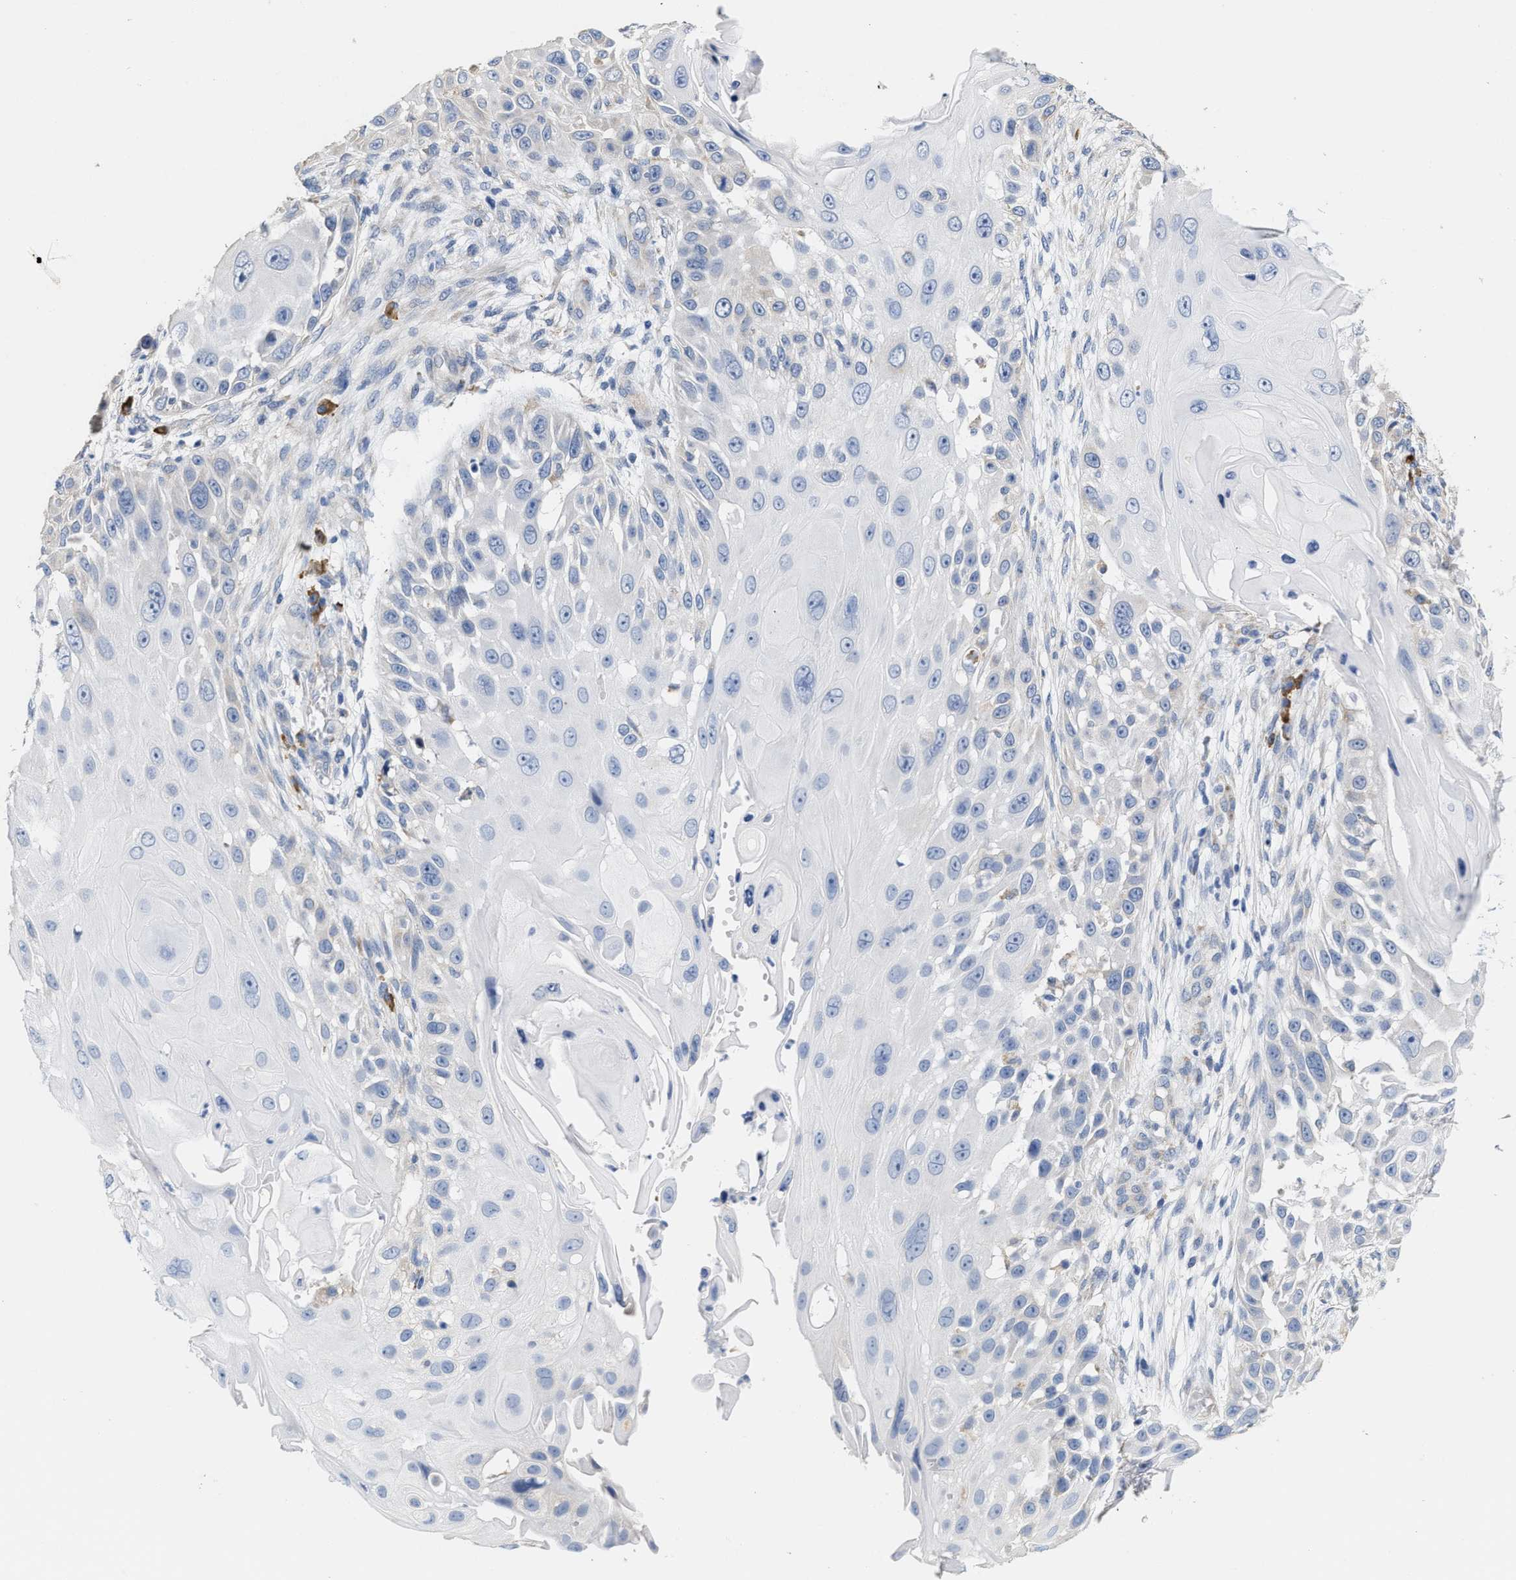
{"staining": {"intensity": "negative", "quantity": "none", "location": "none"}, "tissue": "skin cancer", "cell_type": "Tumor cells", "image_type": "cancer", "snomed": [{"axis": "morphology", "description": "Squamous cell carcinoma, NOS"}, {"axis": "topography", "description": "Skin"}], "caption": "Histopathology image shows no protein positivity in tumor cells of skin cancer tissue.", "gene": "RYR2", "patient": {"sex": "female", "age": 44}}